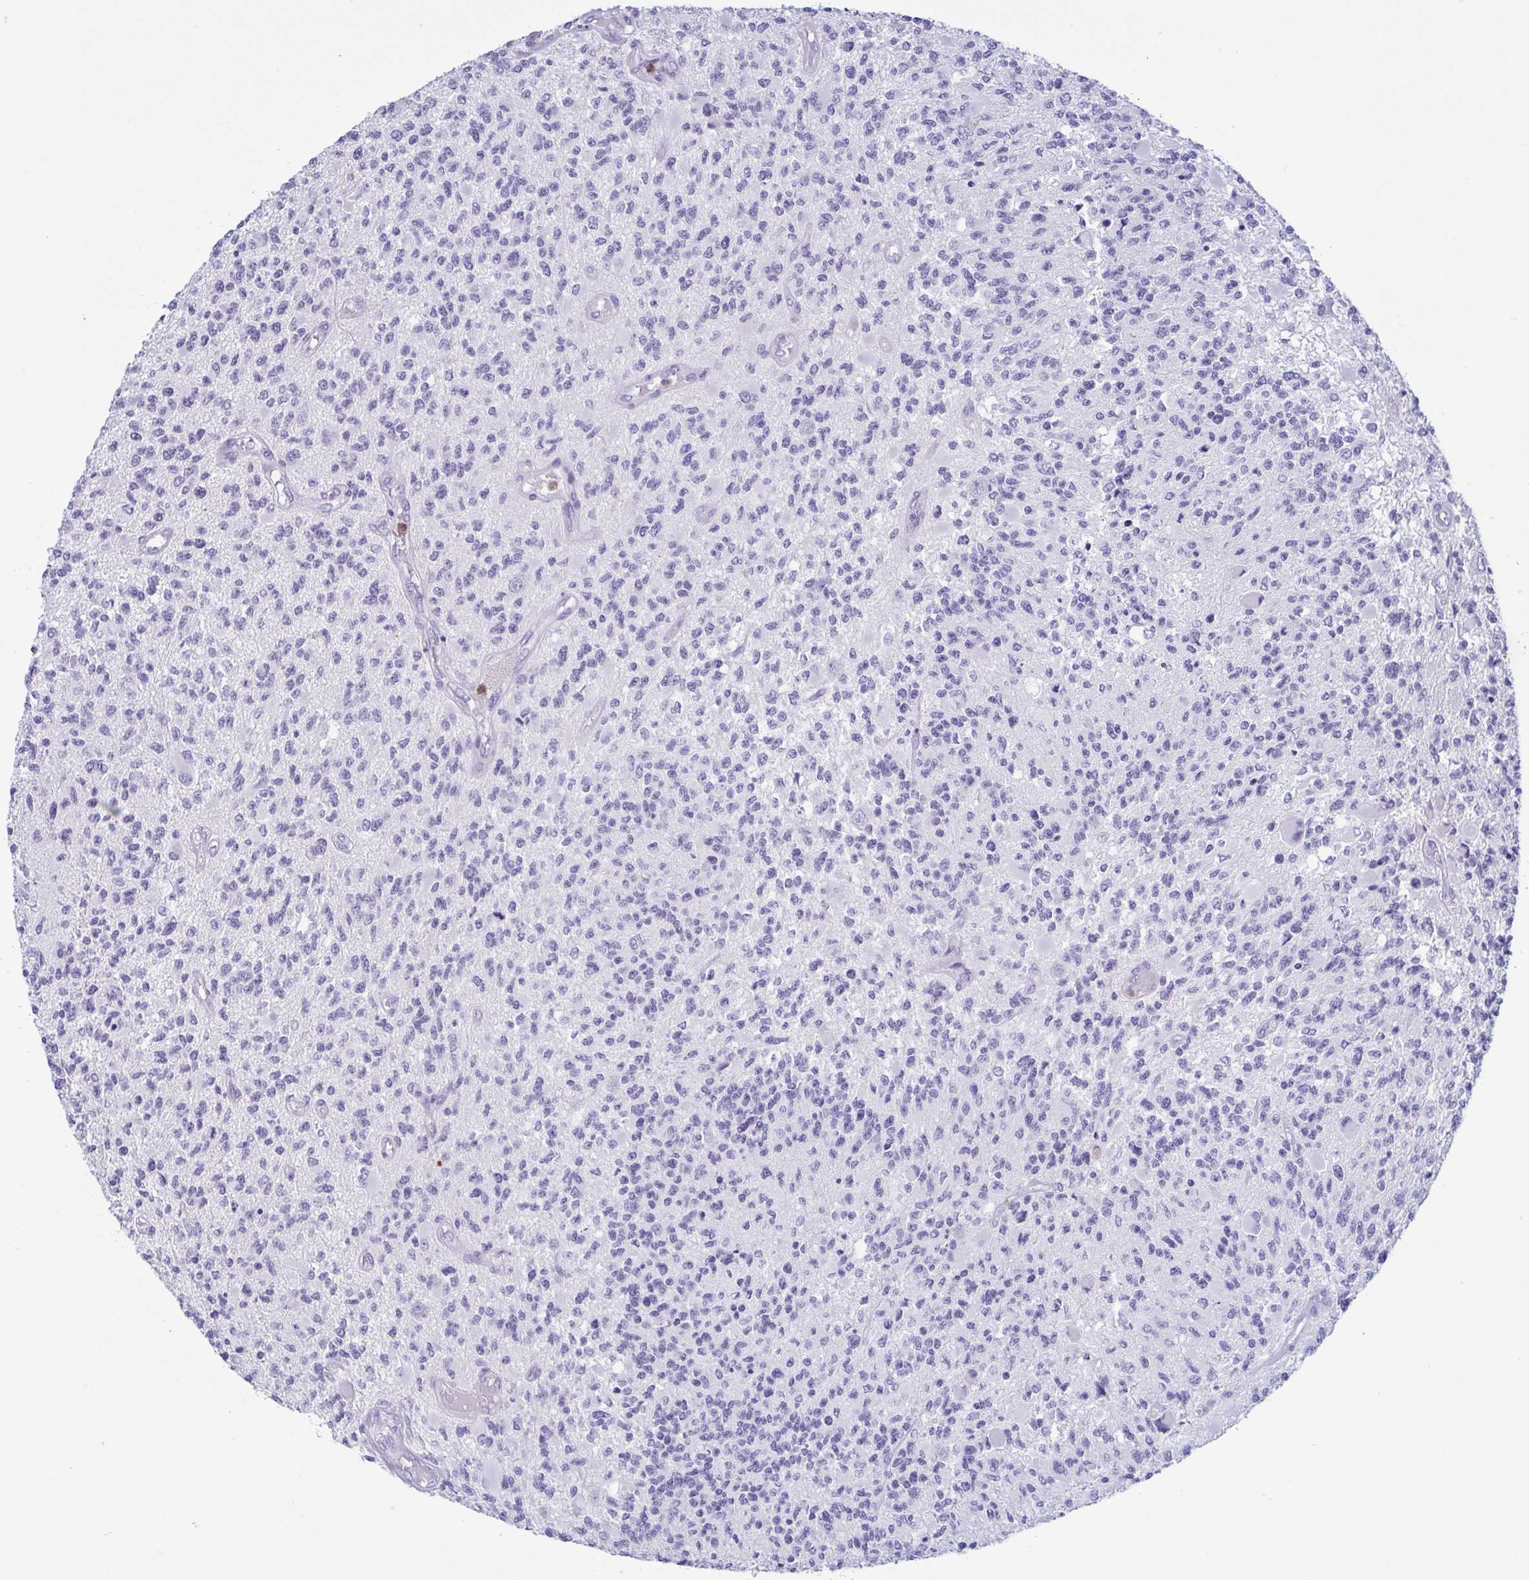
{"staining": {"intensity": "negative", "quantity": "none", "location": "none"}, "tissue": "glioma", "cell_type": "Tumor cells", "image_type": "cancer", "snomed": [{"axis": "morphology", "description": "Glioma, malignant, High grade"}, {"axis": "topography", "description": "Brain"}], "caption": "An image of human glioma is negative for staining in tumor cells. The staining is performed using DAB (3,3'-diaminobenzidine) brown chromogen with nuclei counter-stained in using hematoxylin.", "gene": "AZU1", "patient": {"sex": "female", "age": 63}}